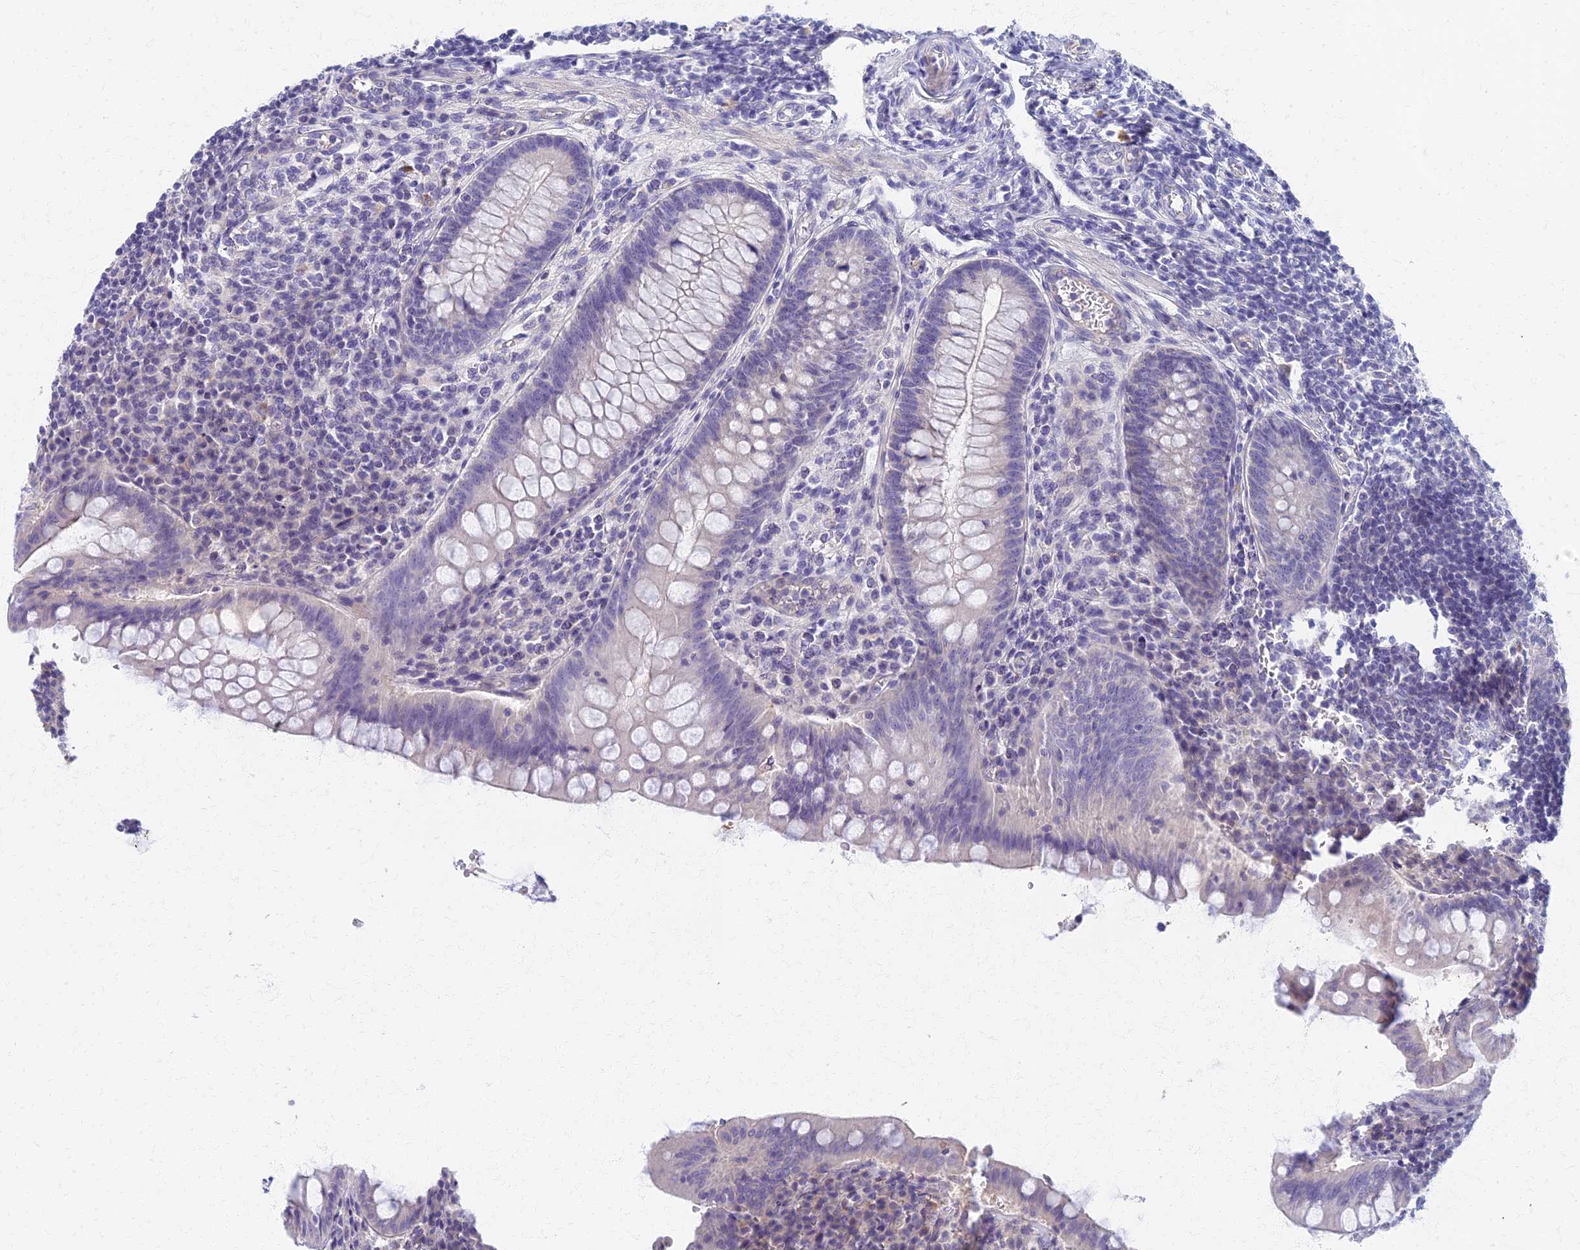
{"staining": {"intensity": "negative", "quantity": "none", "location": "none"}, "tissue": "appendix", "cell_type": "Glandular cells", "image_type": "normal", "snomed": [{"axis": "morphology", "description": "Normal tissue, NOS"}, {"axis": "topography", "description": "Appendix"}], "caption": "High power microscopy image of an IHC photomicrograph of normal appendix, revealing no significant staining in glandular cells.", "gene": "AP4E1", "patient": {"sex": "female", "age": 33}}